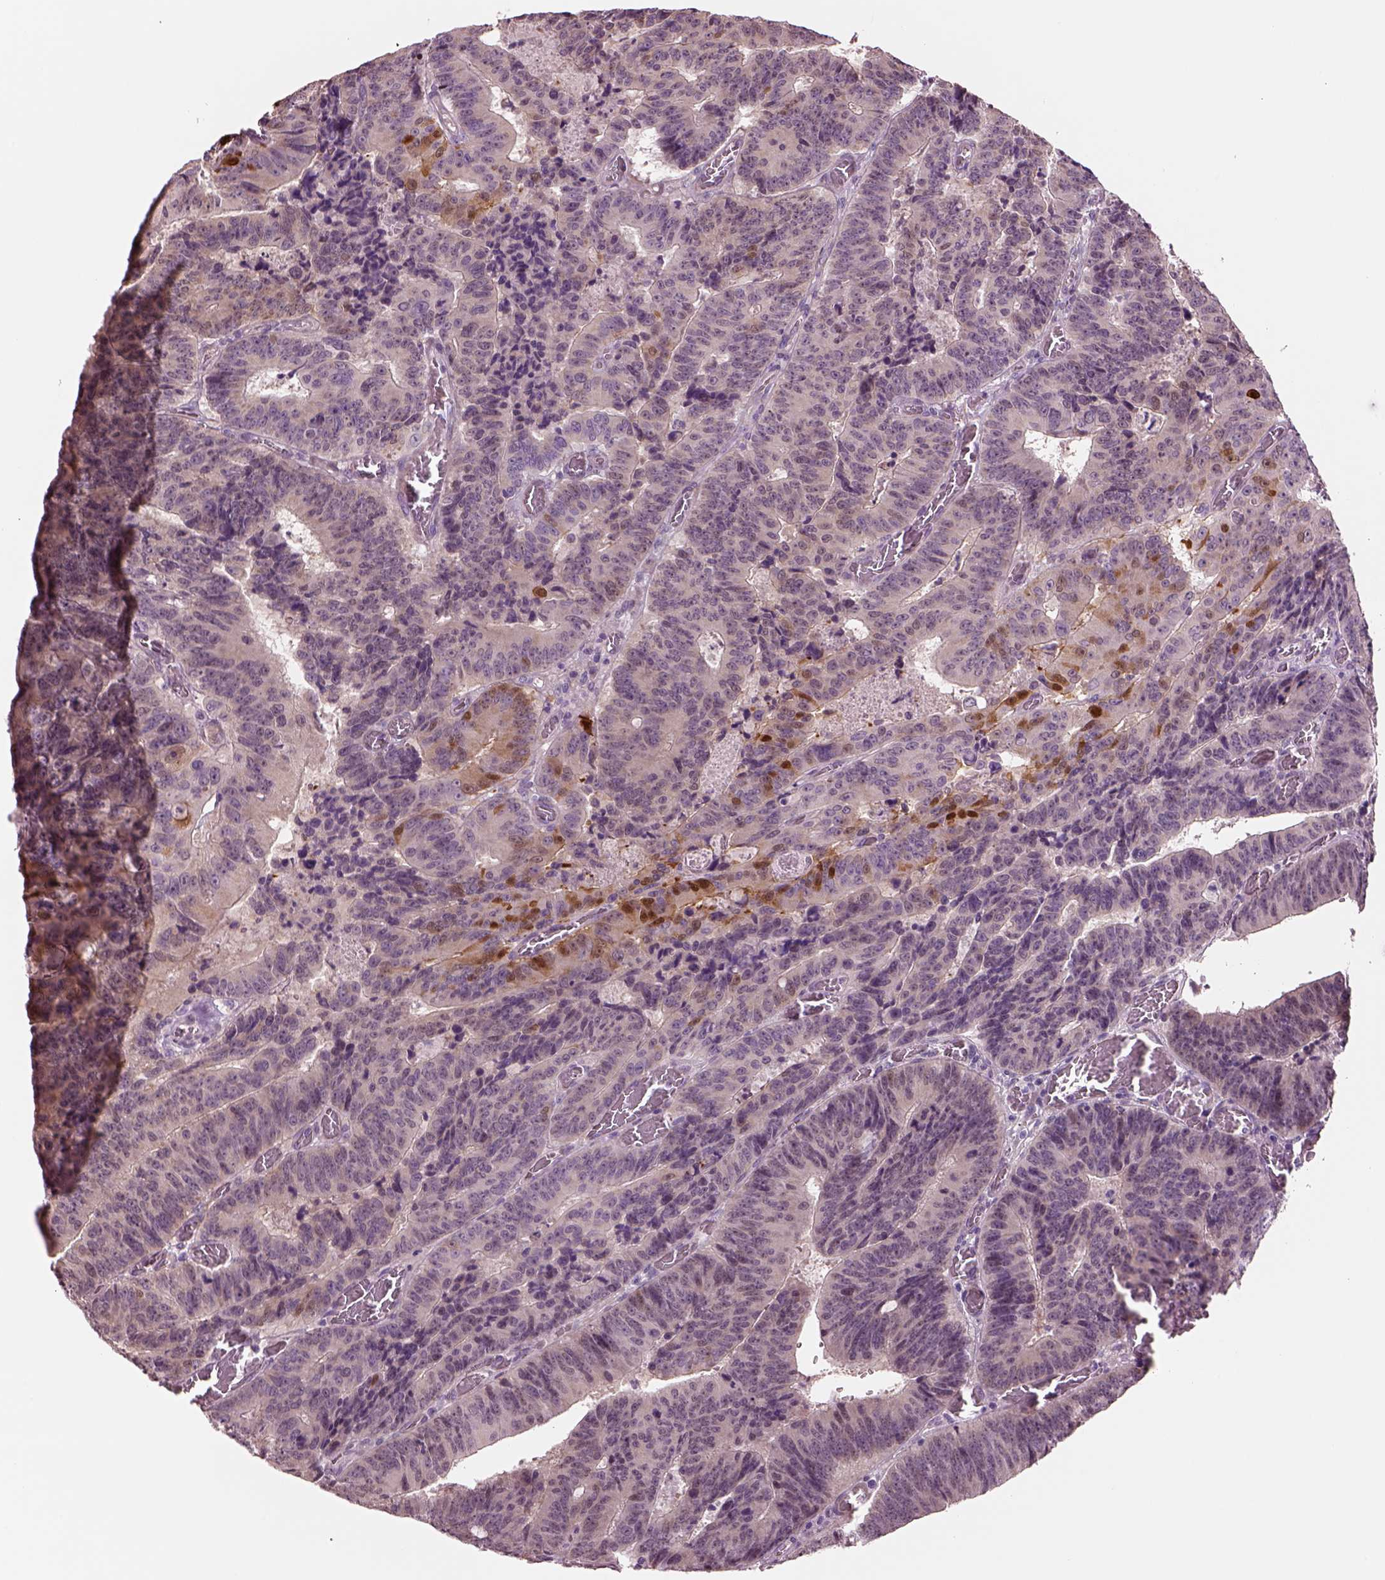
{"staining": {"intensity": "negative", "quantity": "none", "location": "none"}, "tissue": "colorectal cancer", "cell_type": "Tumor cells", "image_type": "cancer", "snomed": [{"axis": "morphology", "description": "Adenocarcinoma, NOS"}, {"axis": "topography", "description": "Colon"}], "caption": "This is a histopathology image of immunohistochemistry staining of colorectal cancer, which shows no staining in tumor cells.", "gene": "SCML2", "patient": {"sex": "female", "age": 82}}